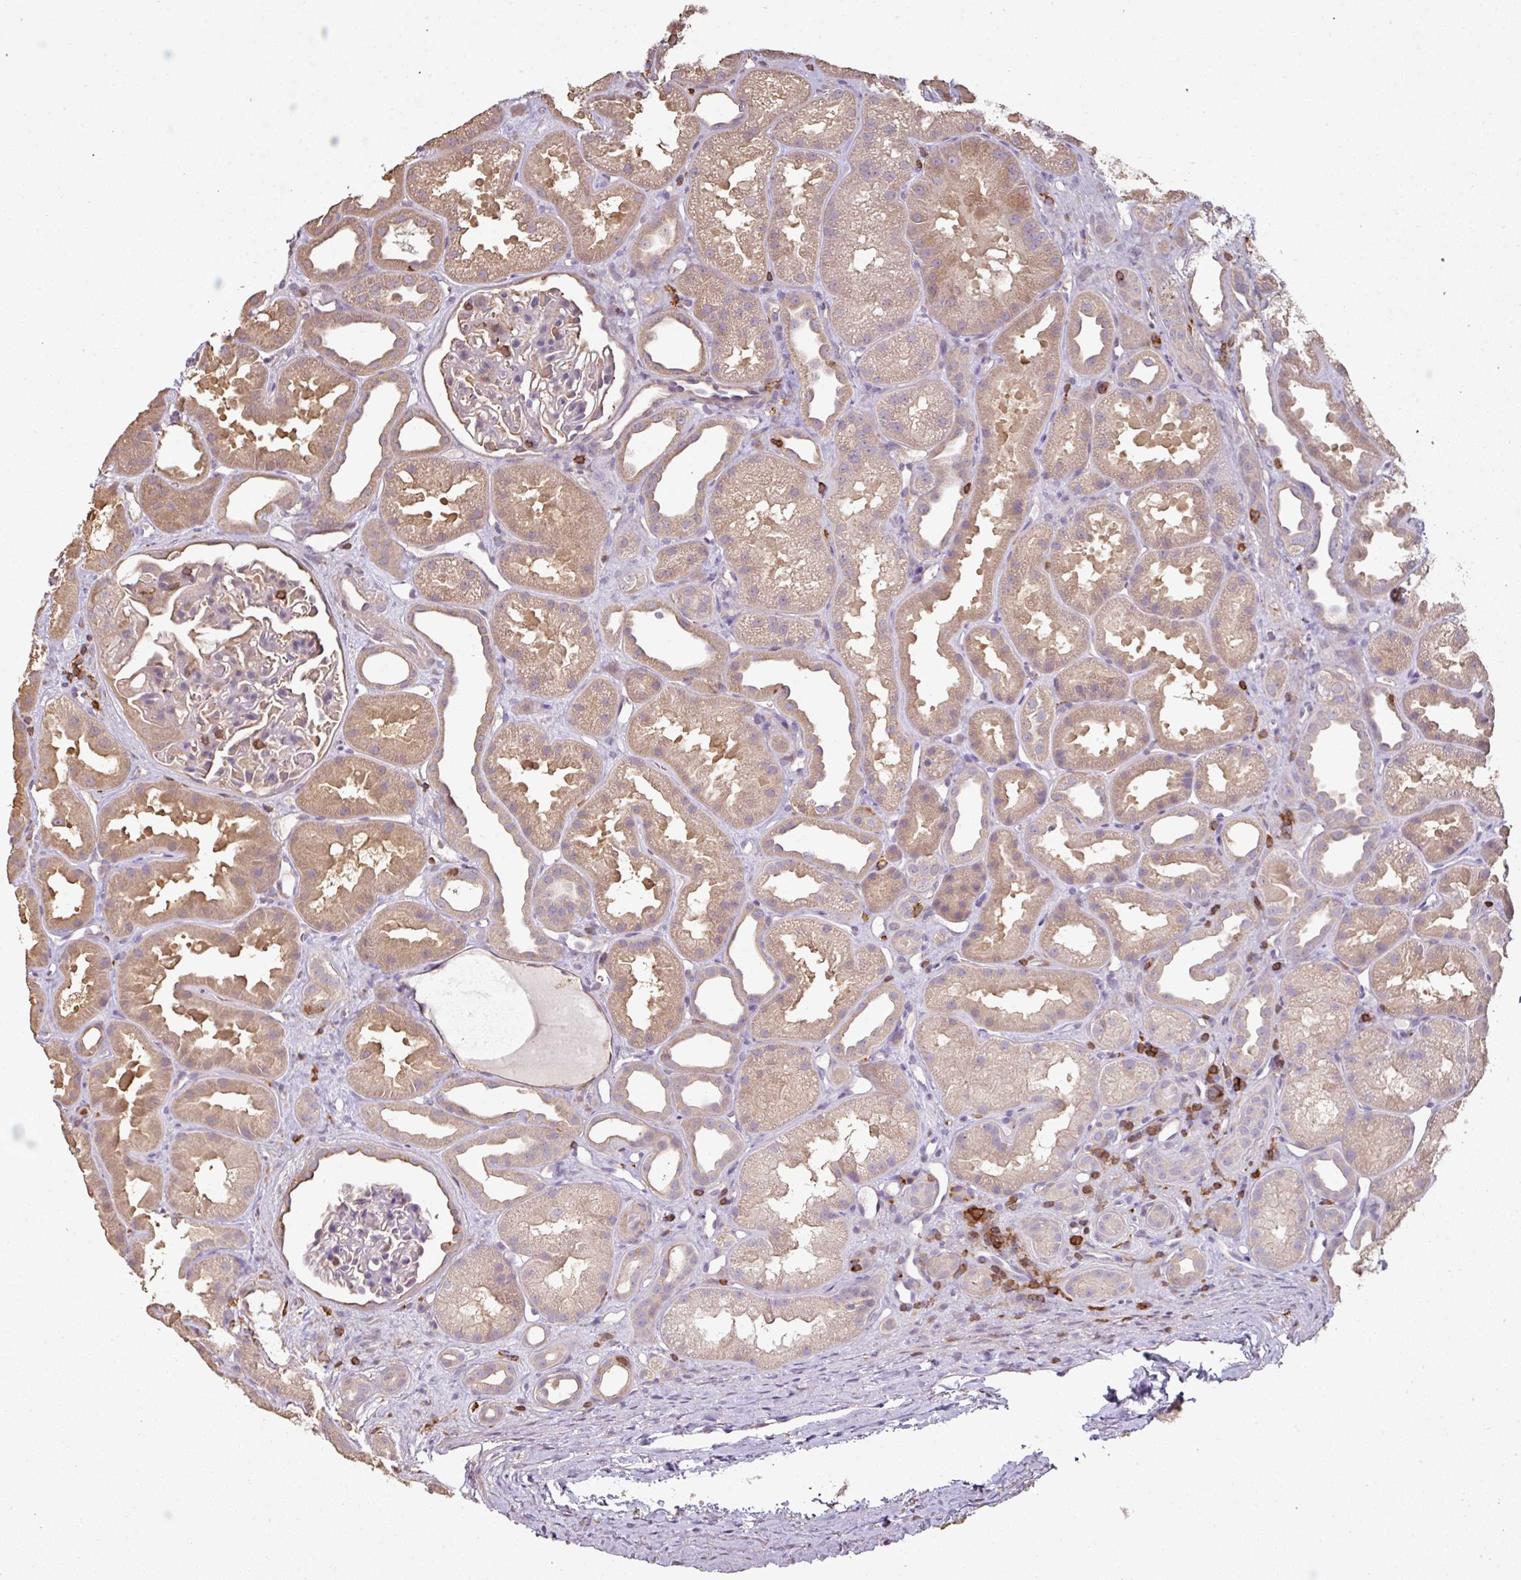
{"staining": {"intensity": "negative", "quantity": "none", "location": "none"}, "tissue": "kidney", "cell_type": "Cells in glomeruli", "image_type": "normal", "snomed": [{"axis": "morphology", "description": "Normal tissue, NOS"}, {"axis": "topography", "description": "Kidney"}], "caption": "High magnification brightfield microscopy of normal kidney stained with DAB (brown) and counterstained with hematoxylin (blue): cells in glomeruli show no significant expression. (IHC, brightfield microscopy, high magnification).", "gene": "OLFML2B", "patient": {"sex": "male", "age": 61}}